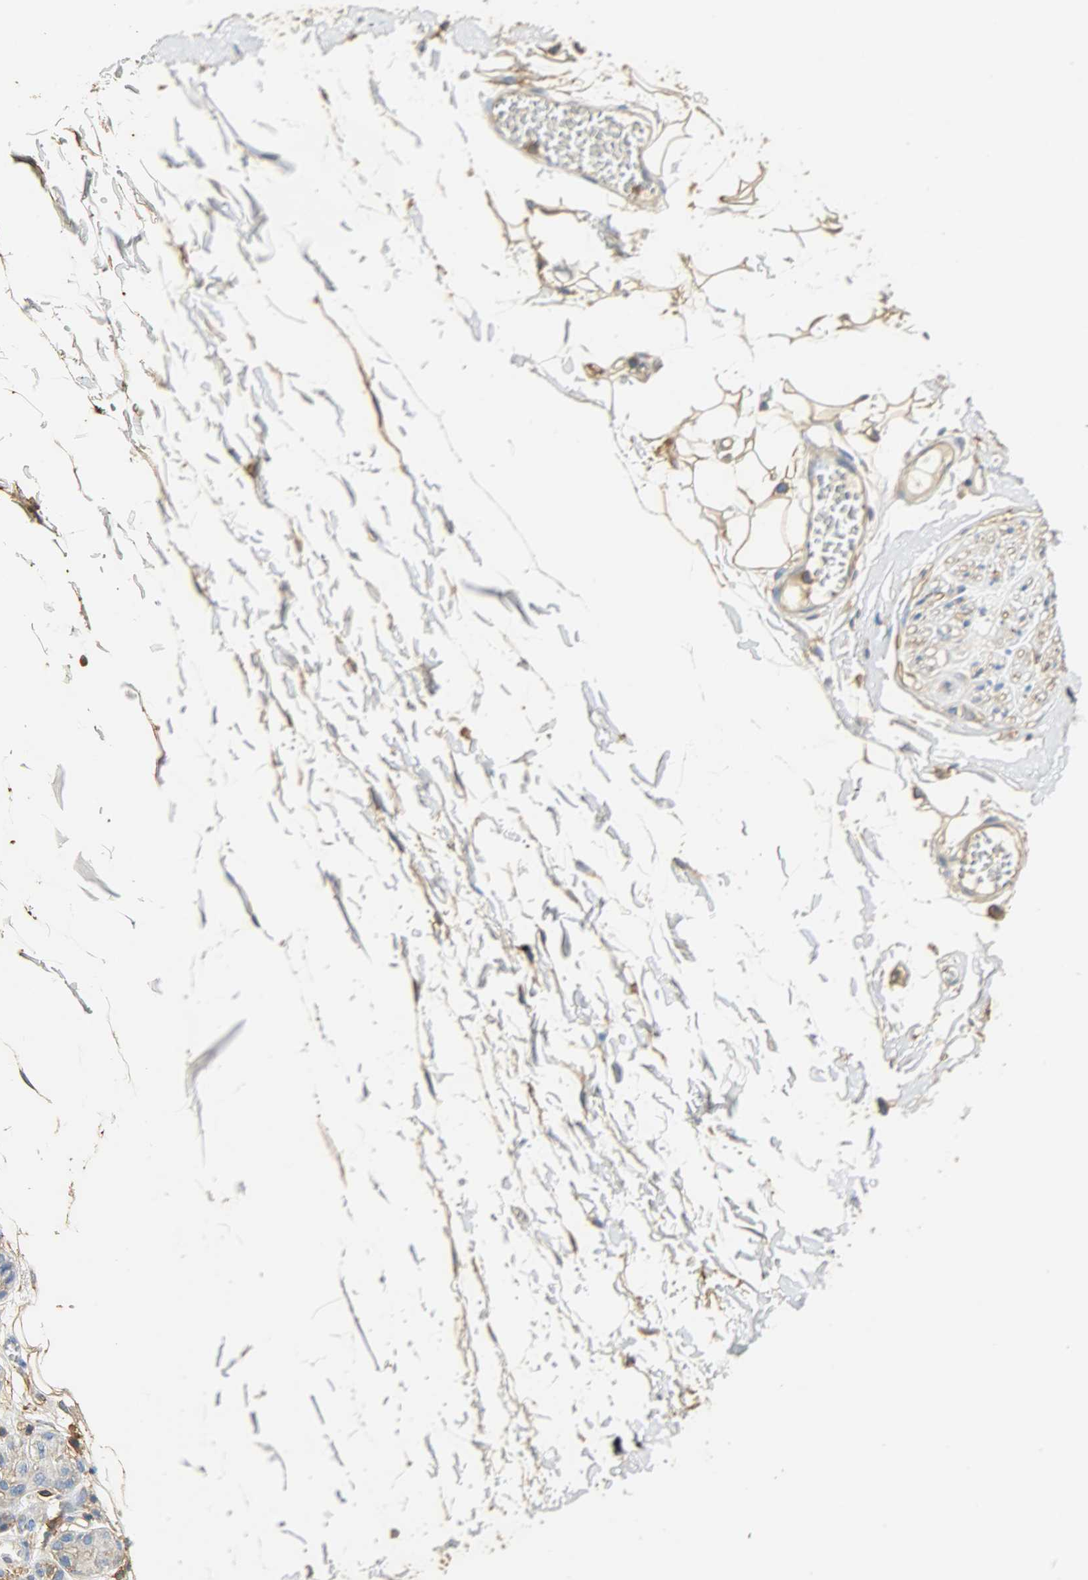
{"staining": {"intensity": "moderate", "quantity": ">75%", "location": "cytoplasmic/membranous"}, "tissue": "adipose tissue", "cell_type": "Adipocytes", "image_type": "normal", "snomed": [{"axis": "morphology", "description": "Normal tissue, NOS"}, {"axis": "morphology", "description": "Inflammation, NOS"}, {"axis": "topography", "description": "Vascular tissue"}, {"axis": "topography", "description": "Salivary gland"}], "caption": "This photomicrograph demonstrates immunohistochemistry staining of unremarkable human adipose tissue, with medium moderate cytoplasmic/membranous positivity in about >75% of adipocytes.", "gene": "ANXA6", "patient": {"sex": "female", "age": 75}}